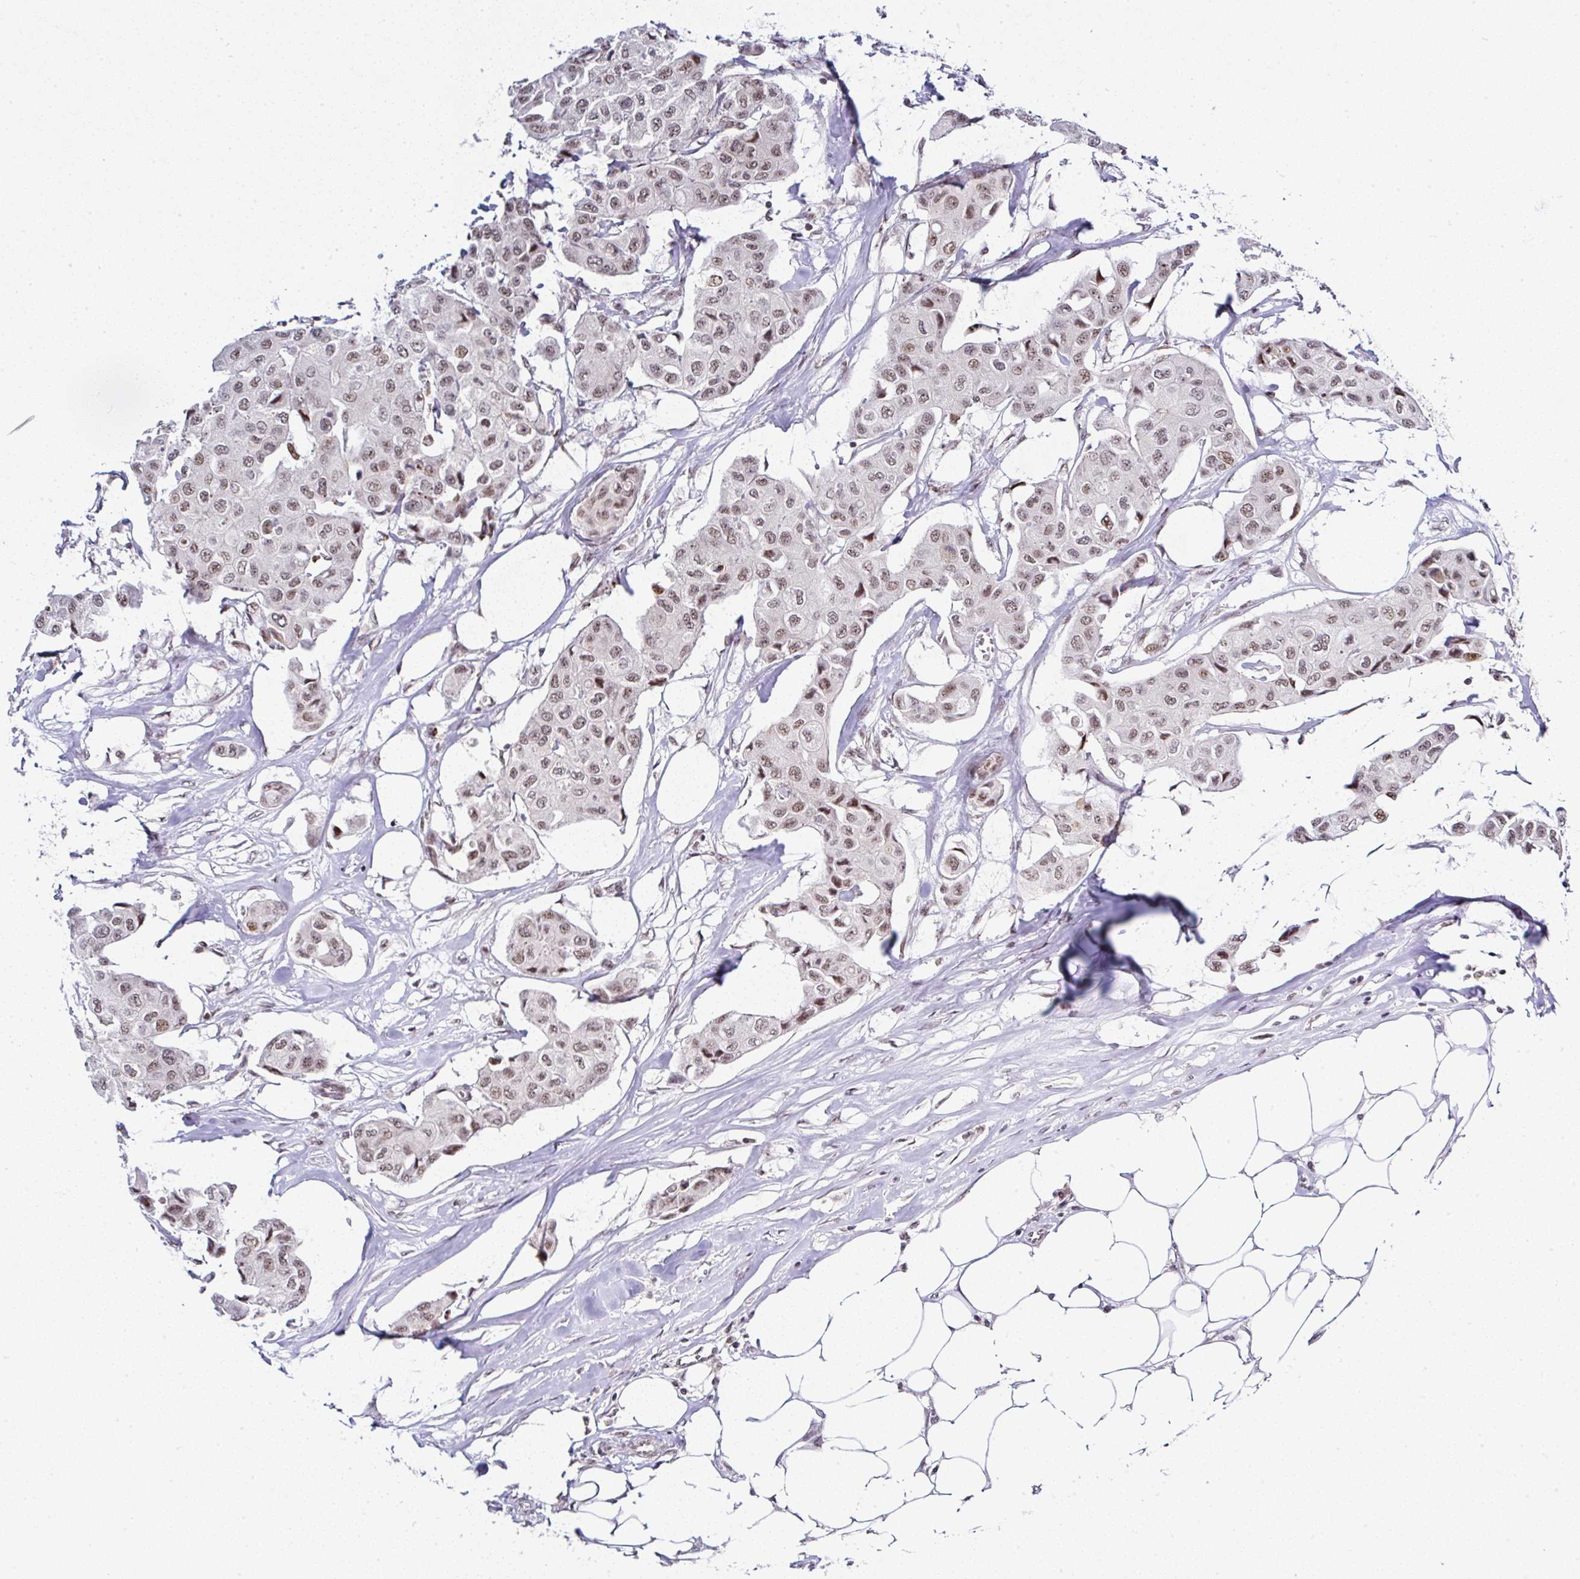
{"staining": {"intensity": "moderate", "quantity": ">75%", "location": "nuclear"}, "tissue": "breast cancer", "cell_type": "Tumor cells", "image_type": "cancer", "snomed": [{"axis": "morphology", "description": "Duct carcinoma"}, {"axis": "topography", "description": "Breast"}, {"axis": "topography", "description": "Lymph node"}], "caption": "There is medium levels of moderate nuclear expression in tumor cells of infiltrating ductal carcinoma (breast), as demonstrated by immunohistochemical staining (brown color).", "gene": "PTPN2", "patient": {"sex": "female", "age": 80}}